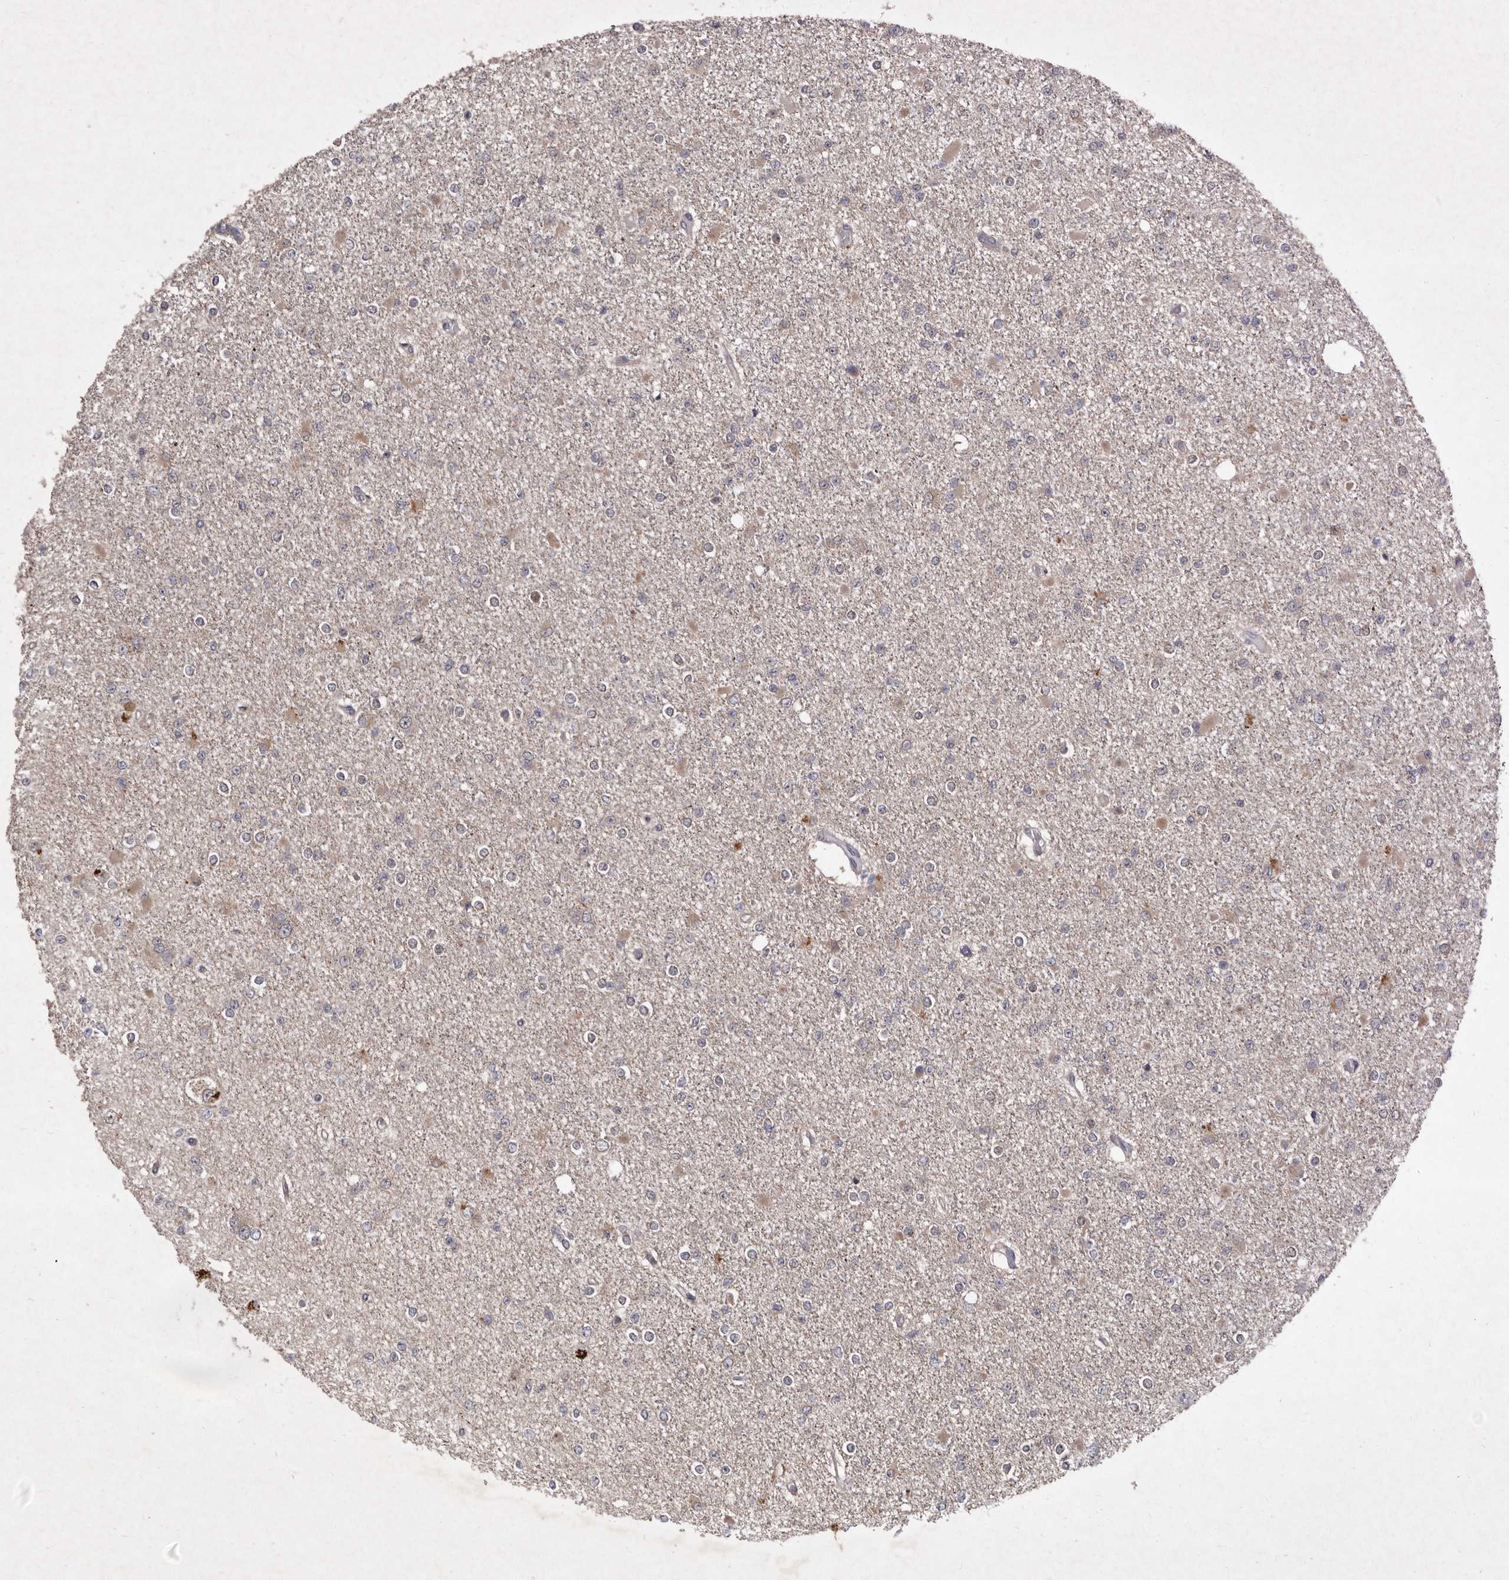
{"staining": {"intensity": "weak", "quantity": "<25%", "location": "cytoplasmic/membranous"}, "tissue": "glioma", "cell_type": "Tumor cells", "image_type": "cancer", "snomed": [{"axis": "morphology", "description": "Glioma, malignant, Low grade"}, {"axis": "topography", "description": "Brain"}], "caption": "Immunohistochemistry (IHC) photomicrograph of neoplastic tissue: human glioma stained with DAB shows no significant protein positivity in tumor cells.", "gene": "FLAD1", "patient": {"sex": "female", "age": 22}}